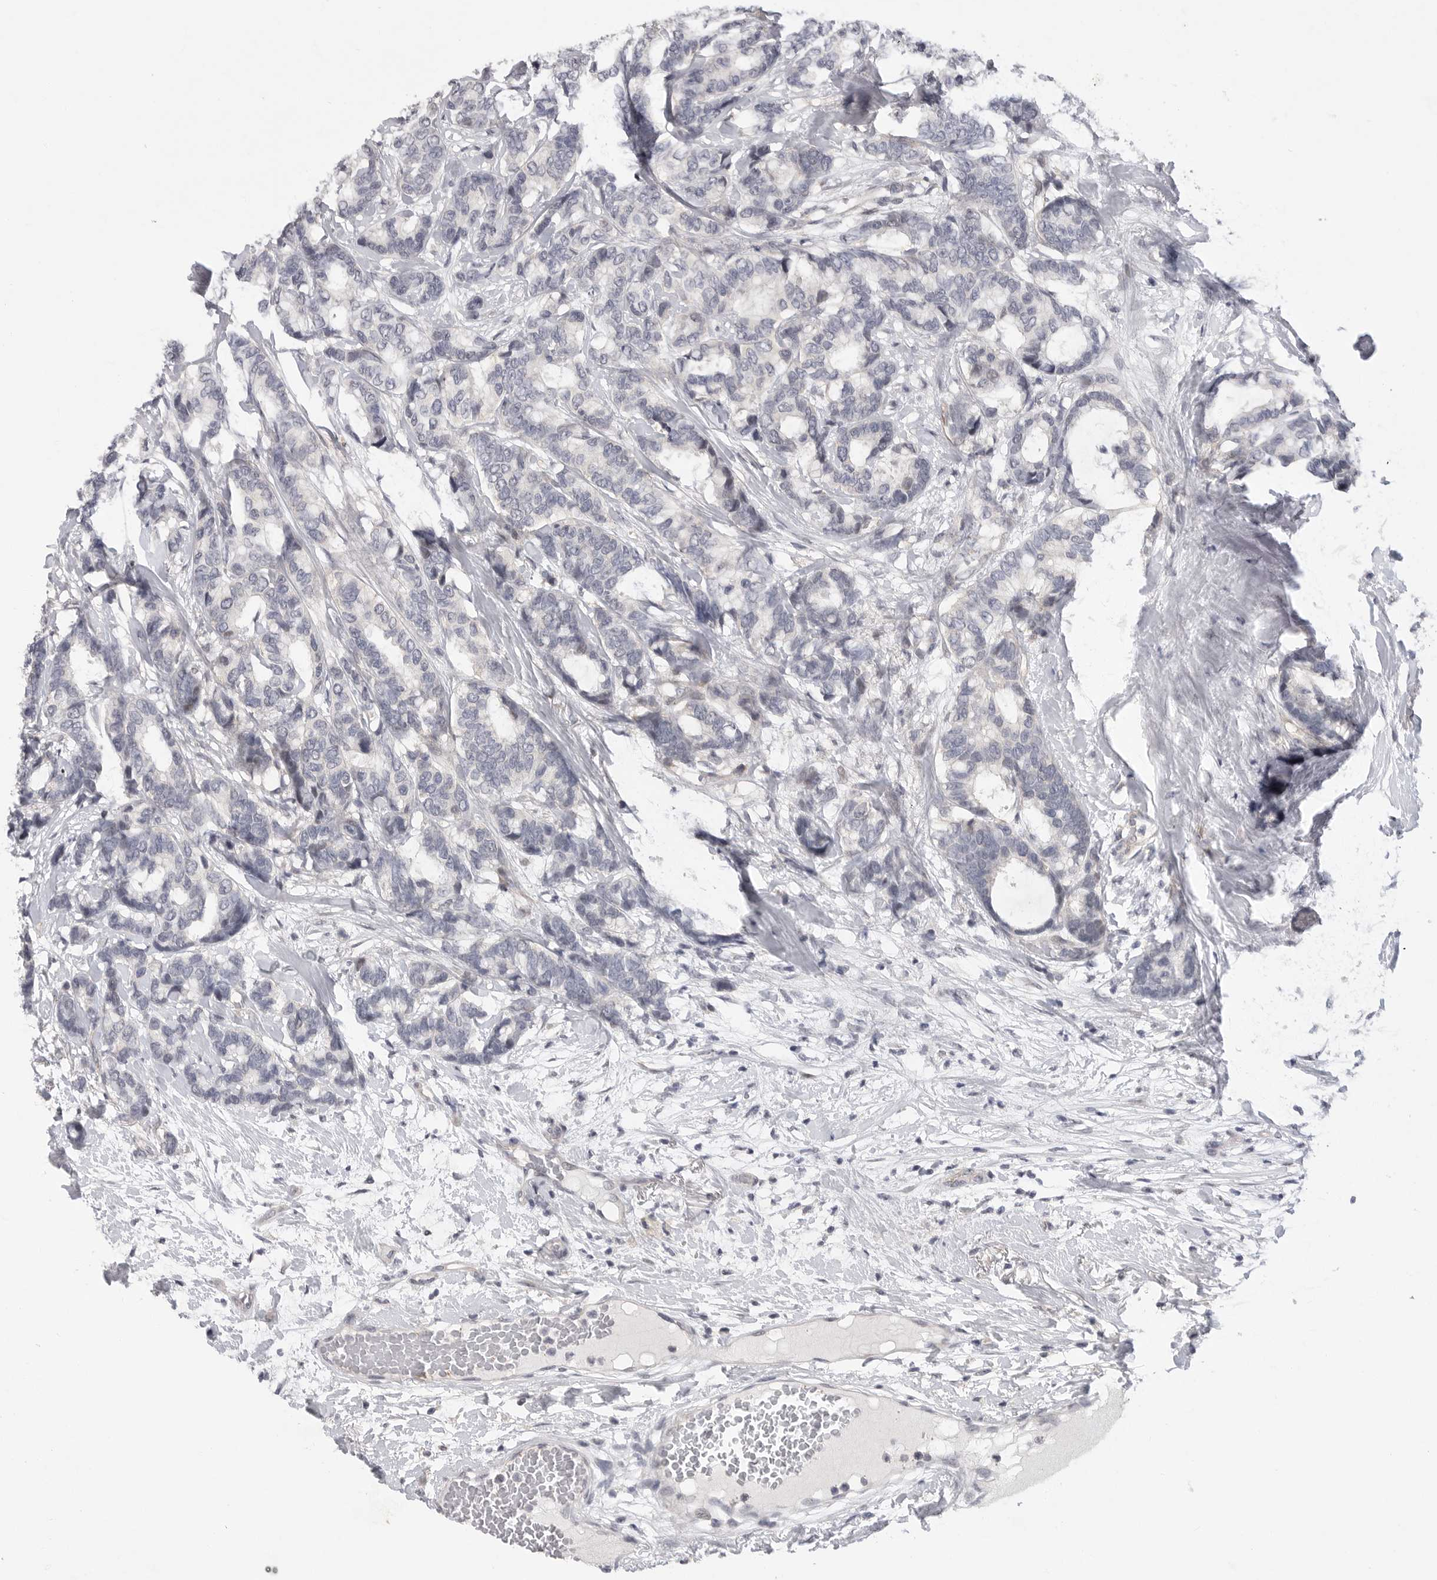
{"staining": {"intensity": "negative", "quantity": "none", "location": "none"}, "tissue": "breast cancer", "cell_type": "Tumor cells", "image_type": "cancer", "snomed": [{"axis": "morphology", "description": "Duct carcinoma"}, {"axis": "topography", "description": "Breast"}], "caption": "DAB immunohistochemical staining of human invasive ductal carcinoma (breast) shows no significant staining in tumor cells. (DAB (3,3'-diaminobenzidine) IHC with hematoxylin counter stain).", "gene": "FBXO43", "patient": {"sex": "female", "age": 87}}